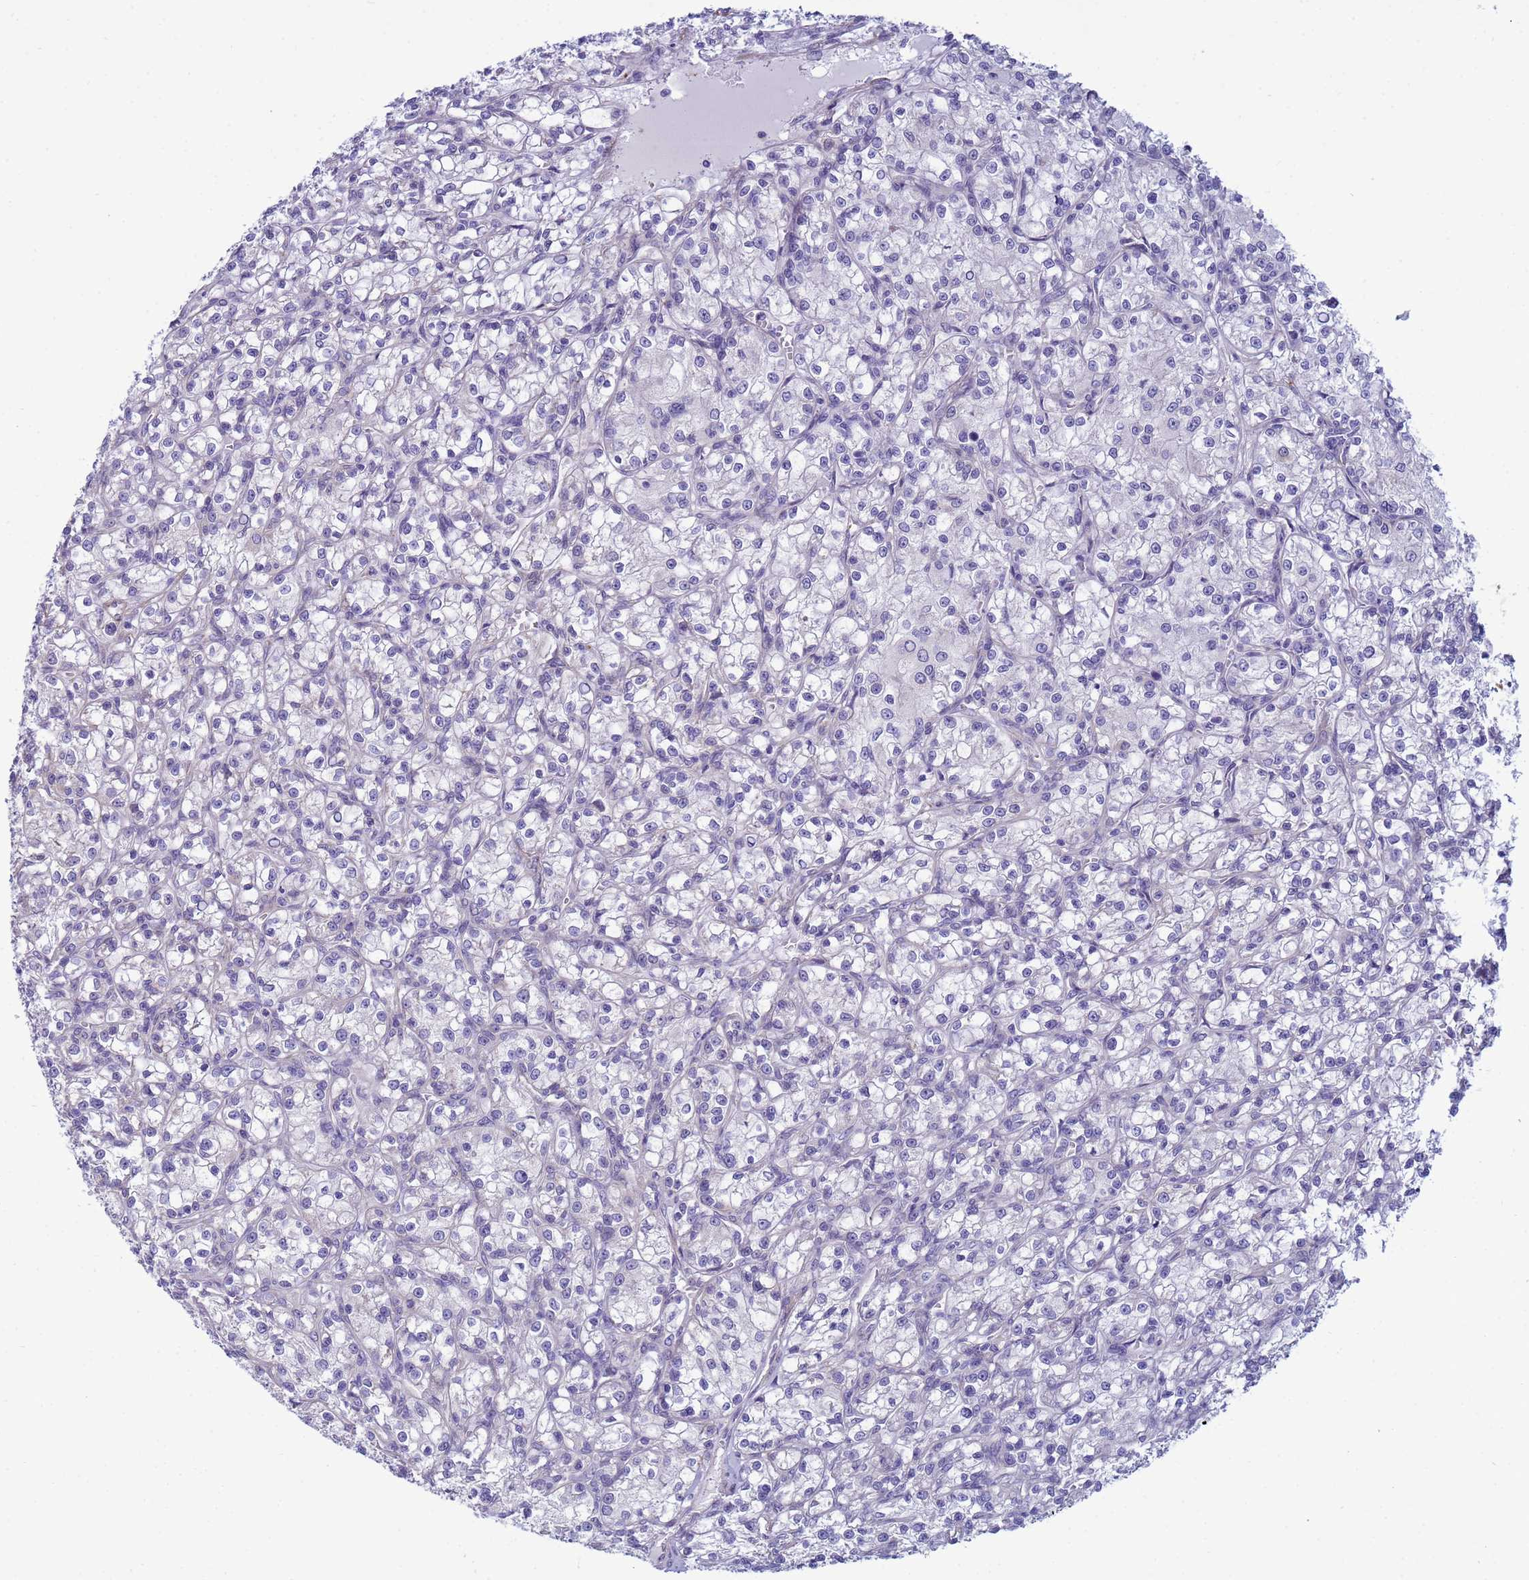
{"staining": {"intensity": "negative", "quantity": "none", "location": "none"}, "tissue": "renal cancer", "cell_type": "Tumor cells", "image_type": "cancer", "snomed": [{"axis": "morphology", "description": "Adenocarcinoma, NOS"}, {"axis": "topography", "description": "Kidney"}], "caption": "IHC of adenocarcinoma (renal) shows no staining in tumor cells. (Brightfield microscopy of DAB (3,3'-diaminobenzidine) IHC at high magnification).", "gene": "TRPC6", "patient": {"sex": "female", "age": 59}}